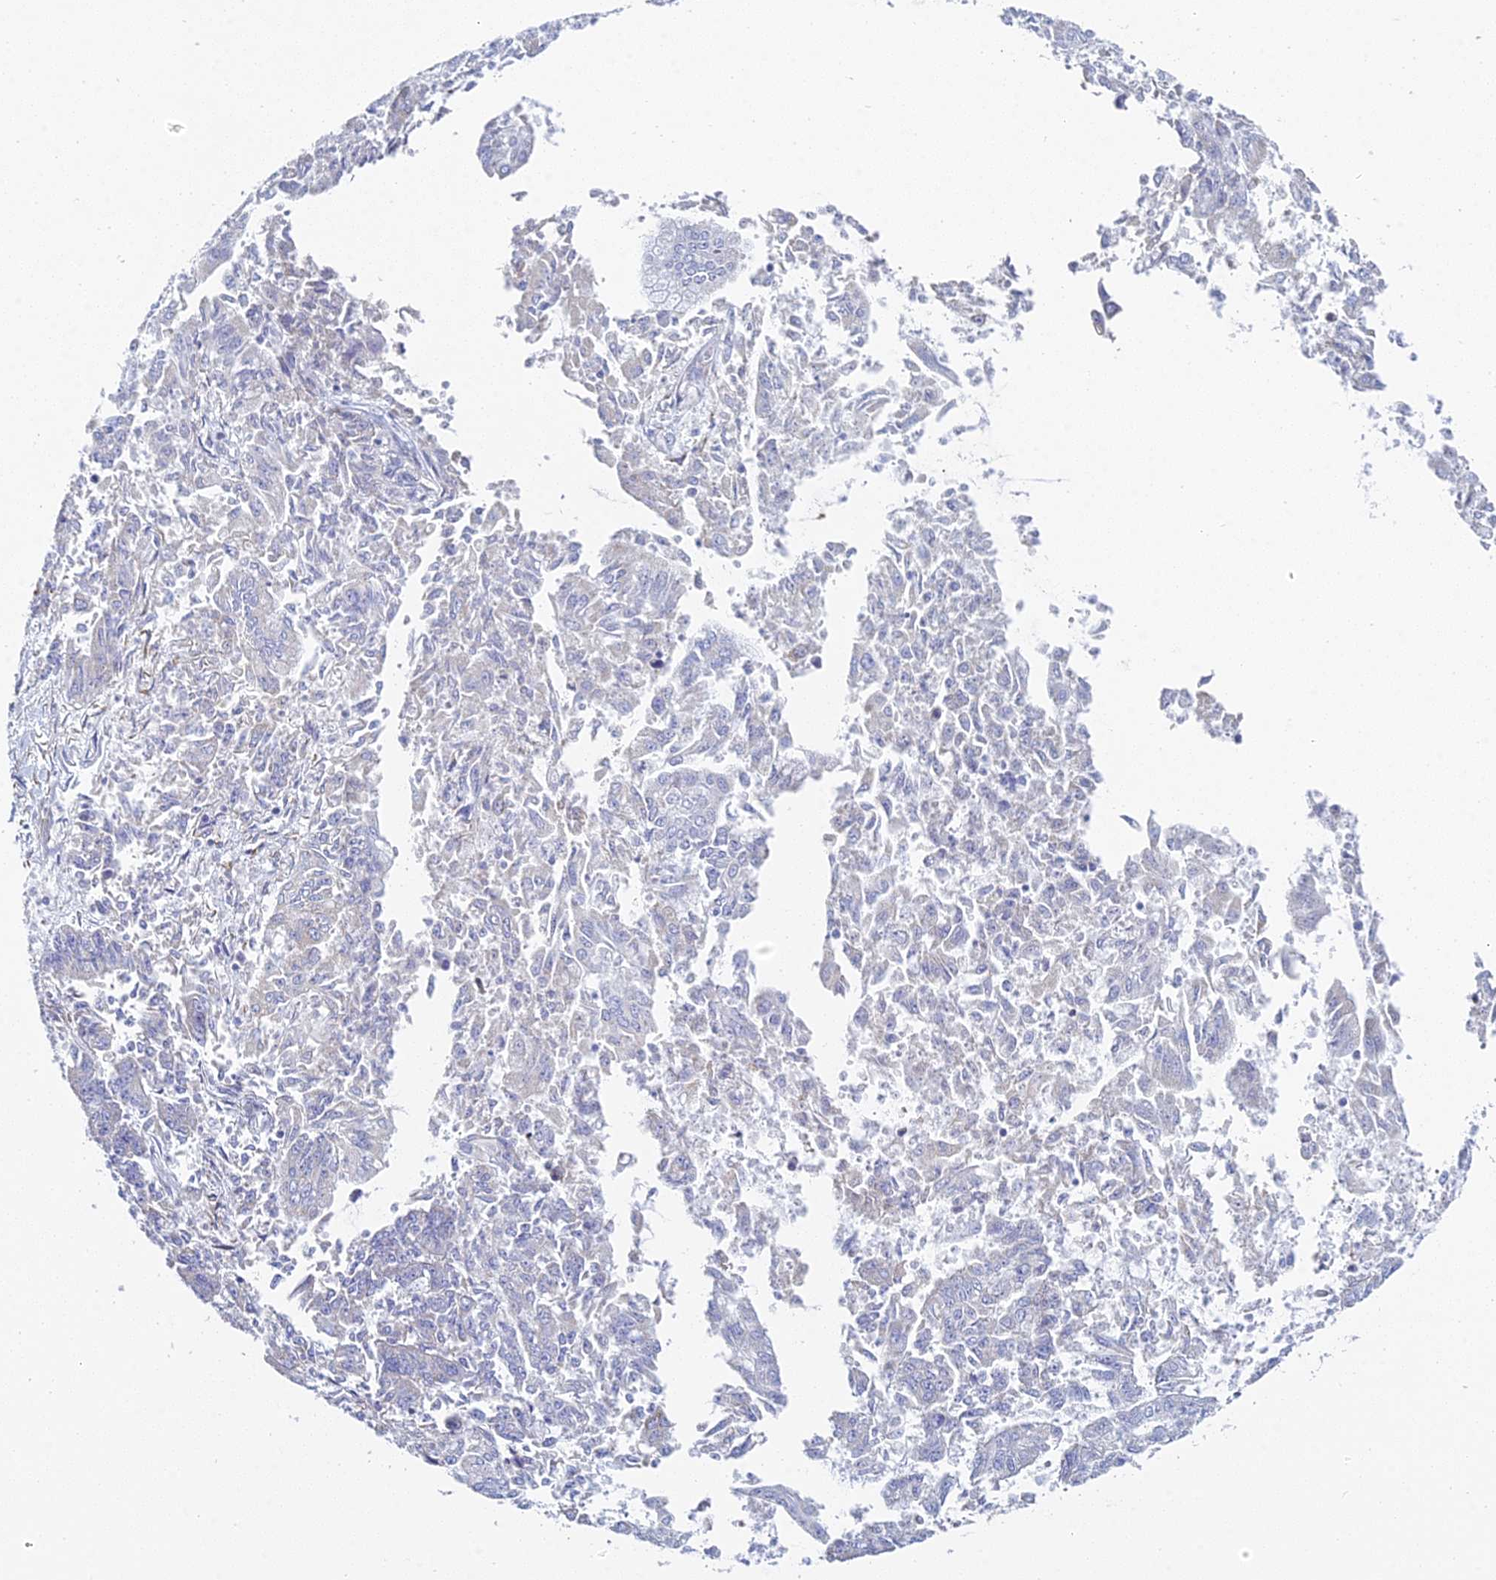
{"staining": {"intensity": "negative", "quantity": "none", "location": "none"}, "tissue": "endometrial cancer", "cell_type": "Tumor cells", "image_type": "cancer", "snomed": [{"axis": "morphology", "description": "Adenocarcinoma, NOS"}, {"axis": "topography", "description": "Endometrium"}], "caption": "This is an immunohistochemistry (IHC) micrograph of human endometrial cancer. There is no positivity in tumor cells.", "gene": "CRACR2B", "patient": {"sex": "female", "age": 73}}